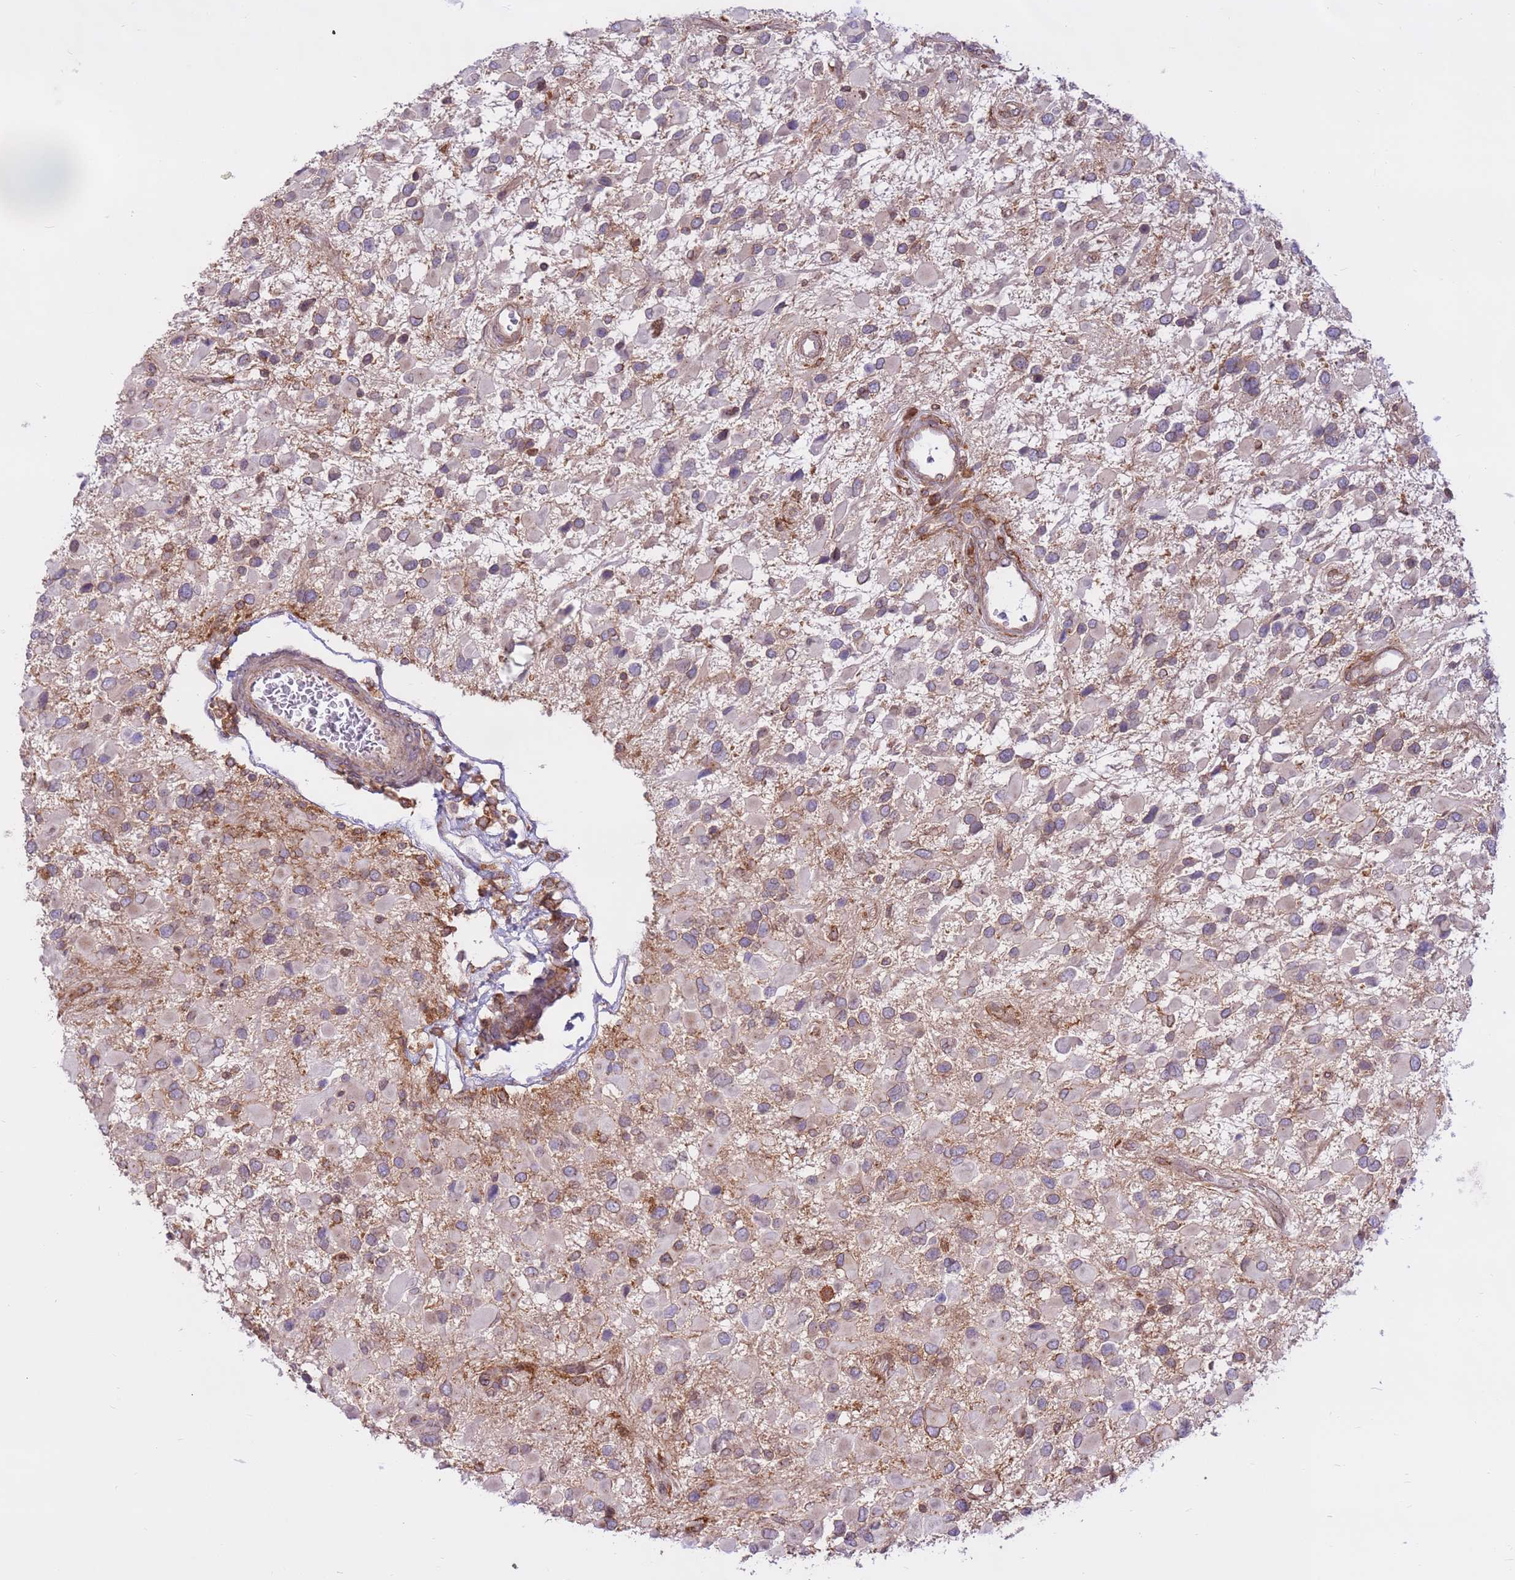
{"staining": {"intensity": "weak", "quantity": "<25%", "location": "cytoplasmic/membranous"}, "tissue": "glioma", "cell_type": "Tumor cells", "image_type": "cancer", "snomed": [{"axis": "morphology", "description": "Glioma, malignant, High grade"}, {"axis": "topography", "description": "Brain"}], "caption": "Immunohistochemical staining of glioma demonstrates no significant staining in tumor cells. (DAB (3,3'-diaminobenzidine) immunohistochemistry visualized using brightfield microscopy, high magnification).", "gene": "DDX19B", "patient": {"sex": "male", "age": 53}}